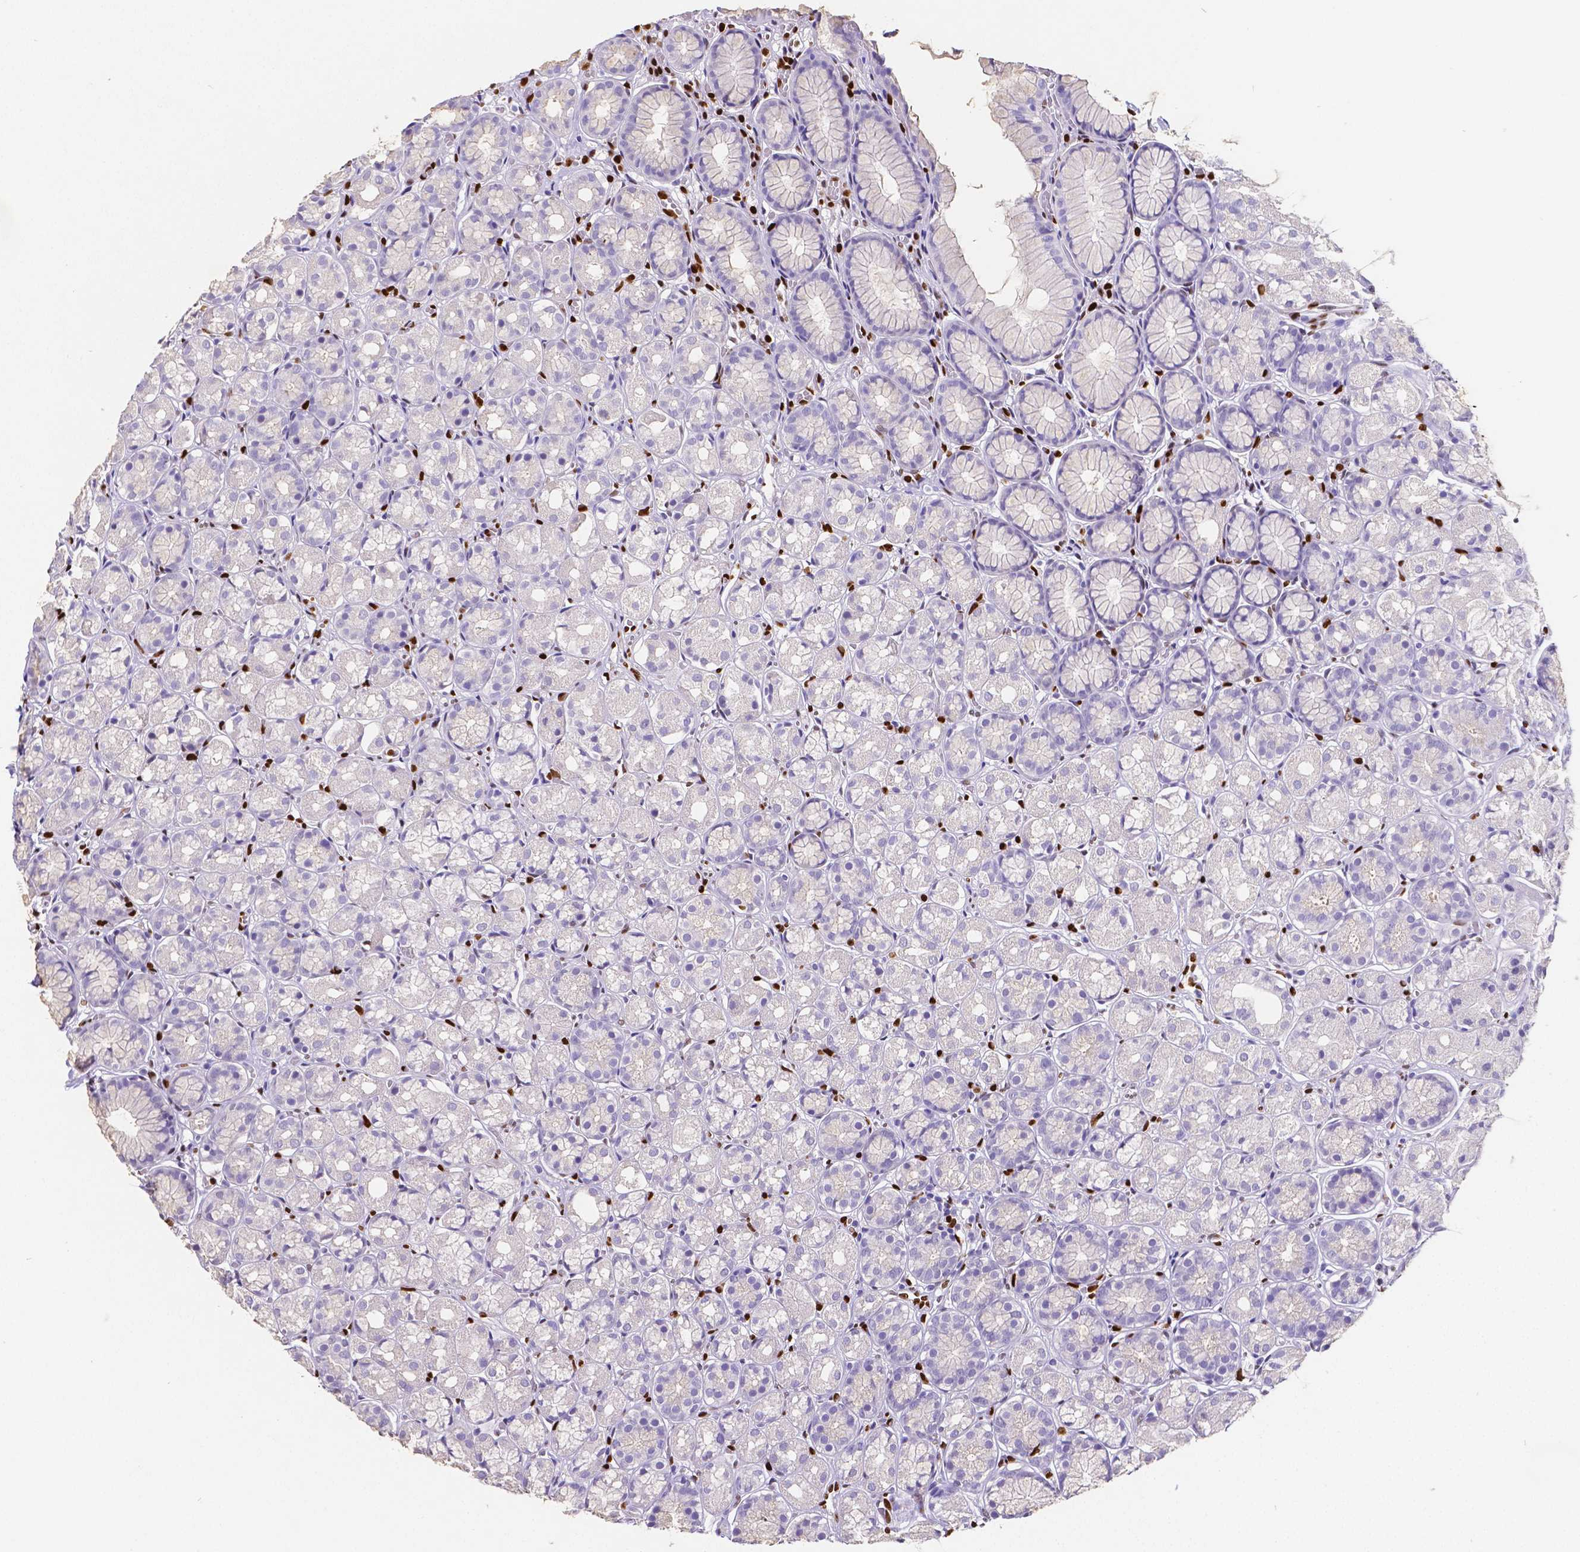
{"staining": {"intensity": "negative", "quantity": "none", "location": "none"}, "tissue": "stomach", "cell_type": "Glandular cells", "image_type": "normal", "snomed": [{"axis": "morphology", "description": "Normal tissue, NOS"}, {"axis": "topography", "description": "Stomach"}], "caption": "A micrograph of stomach stained for a protein displays no brown staining in glandular cells. Brightfield microscopy of immunohistochemistry stained with DAB (brown) and hematoxylin (blue), captured at high magnification.", "gene": "MEF2C", "patient": {"sex": "male", "age": 70}}